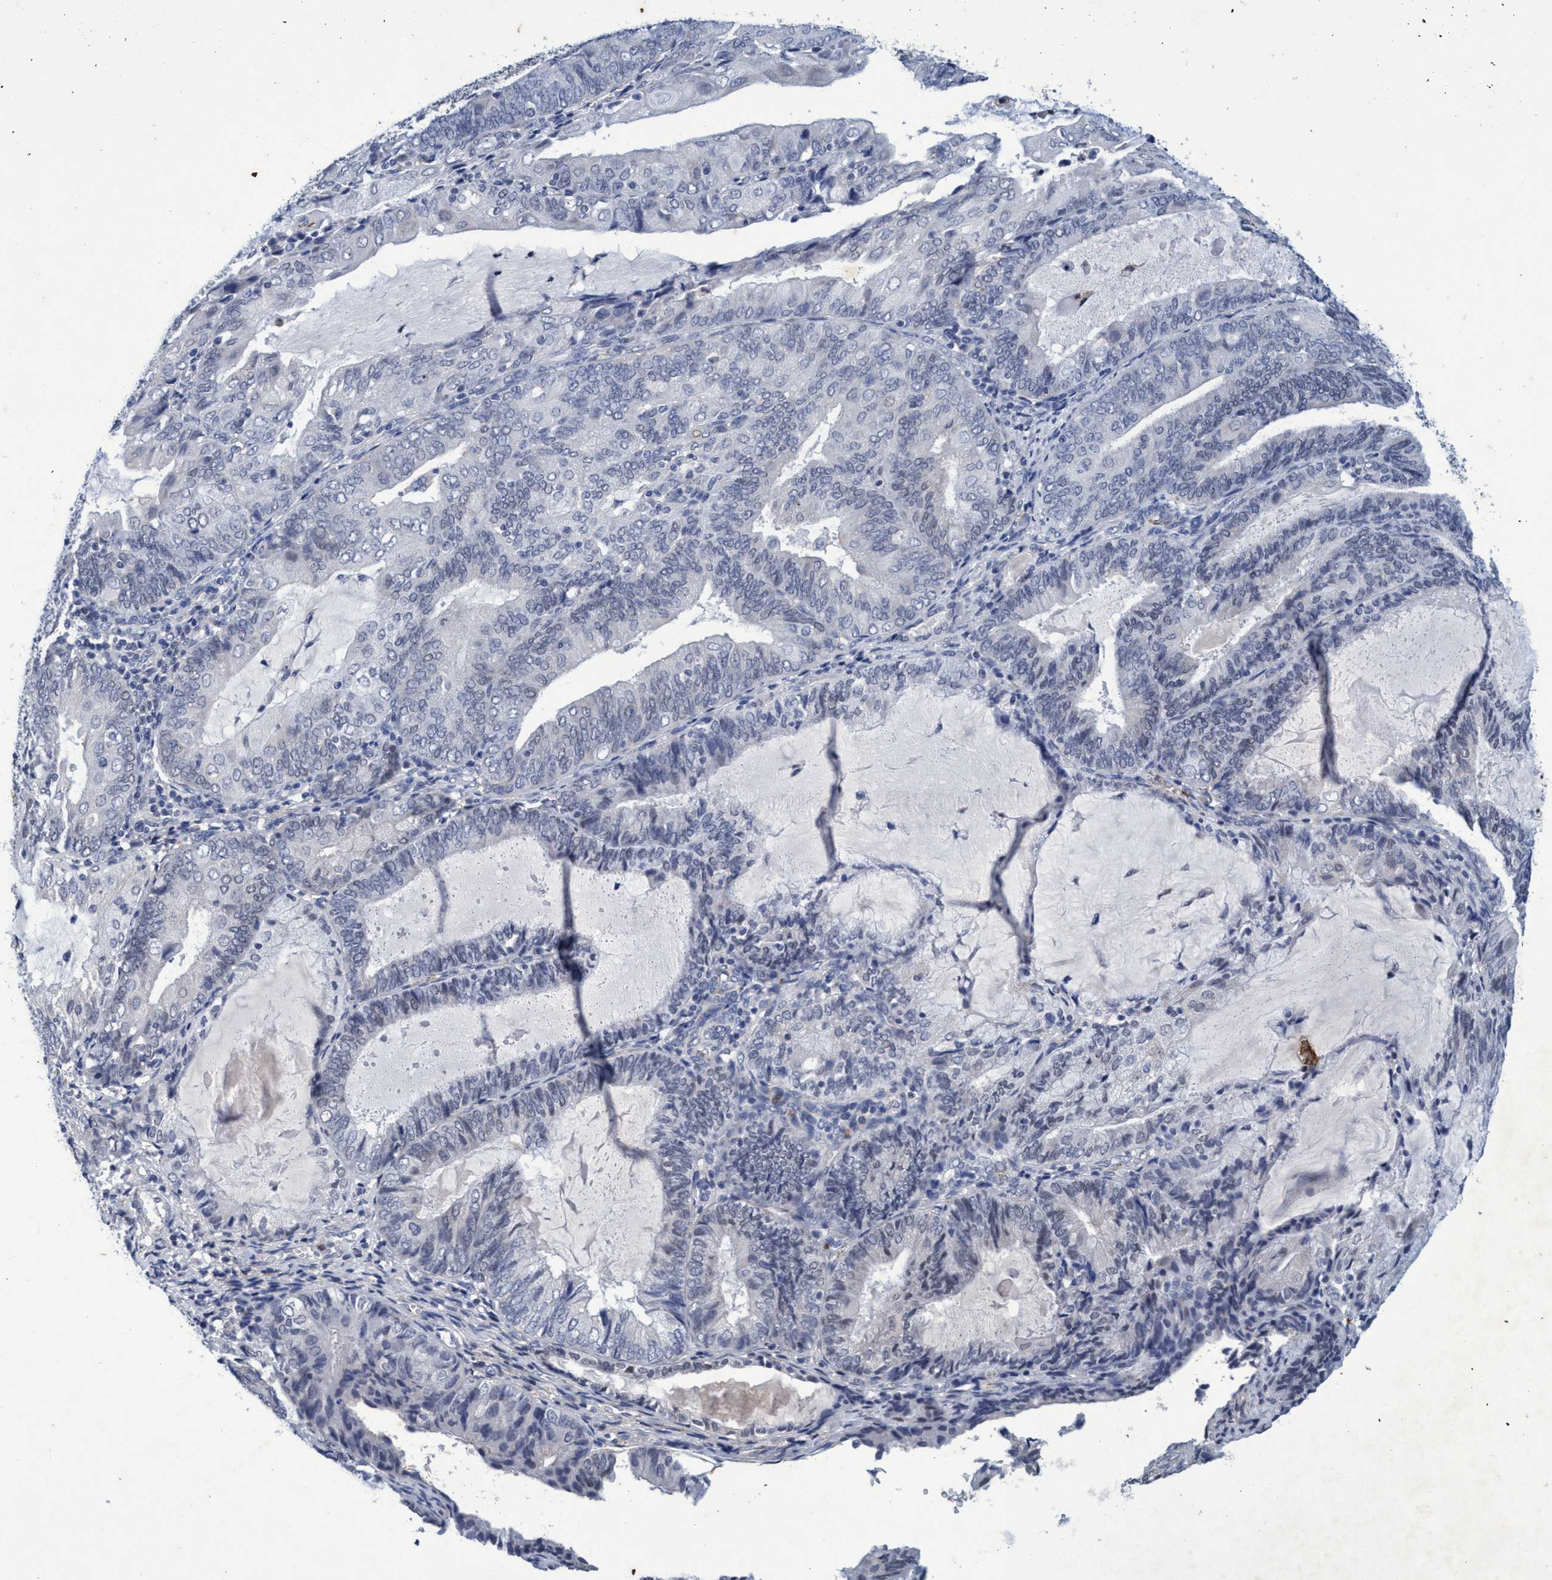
{"staining": {"intensity": "negative", "quantity": "none", "location": "none"}, "tissue": "endometrial cancer", "cell_type": "Tumor cells", "image_type": "cancer", "snomed": [{"axis": "morphology", "description": "Adenocarcinoma, NOS"}, {"axis": "topography", "description": "Endometrium"}], "caption": "High power microscopy micrograph of an IHC photomicrograph of endometrial cancer (adenocarcinoma), revealing no significant positivity in tumor cells. Brightfield microscopy of immunohistochemistry (IHC) stained with DAB (3,3'-diaminobenzidine) (brown) and hematoxylin (blue), captured at high magnification.", "gene": "GRB14", "patient": {"sex": "female", "age": 81}}